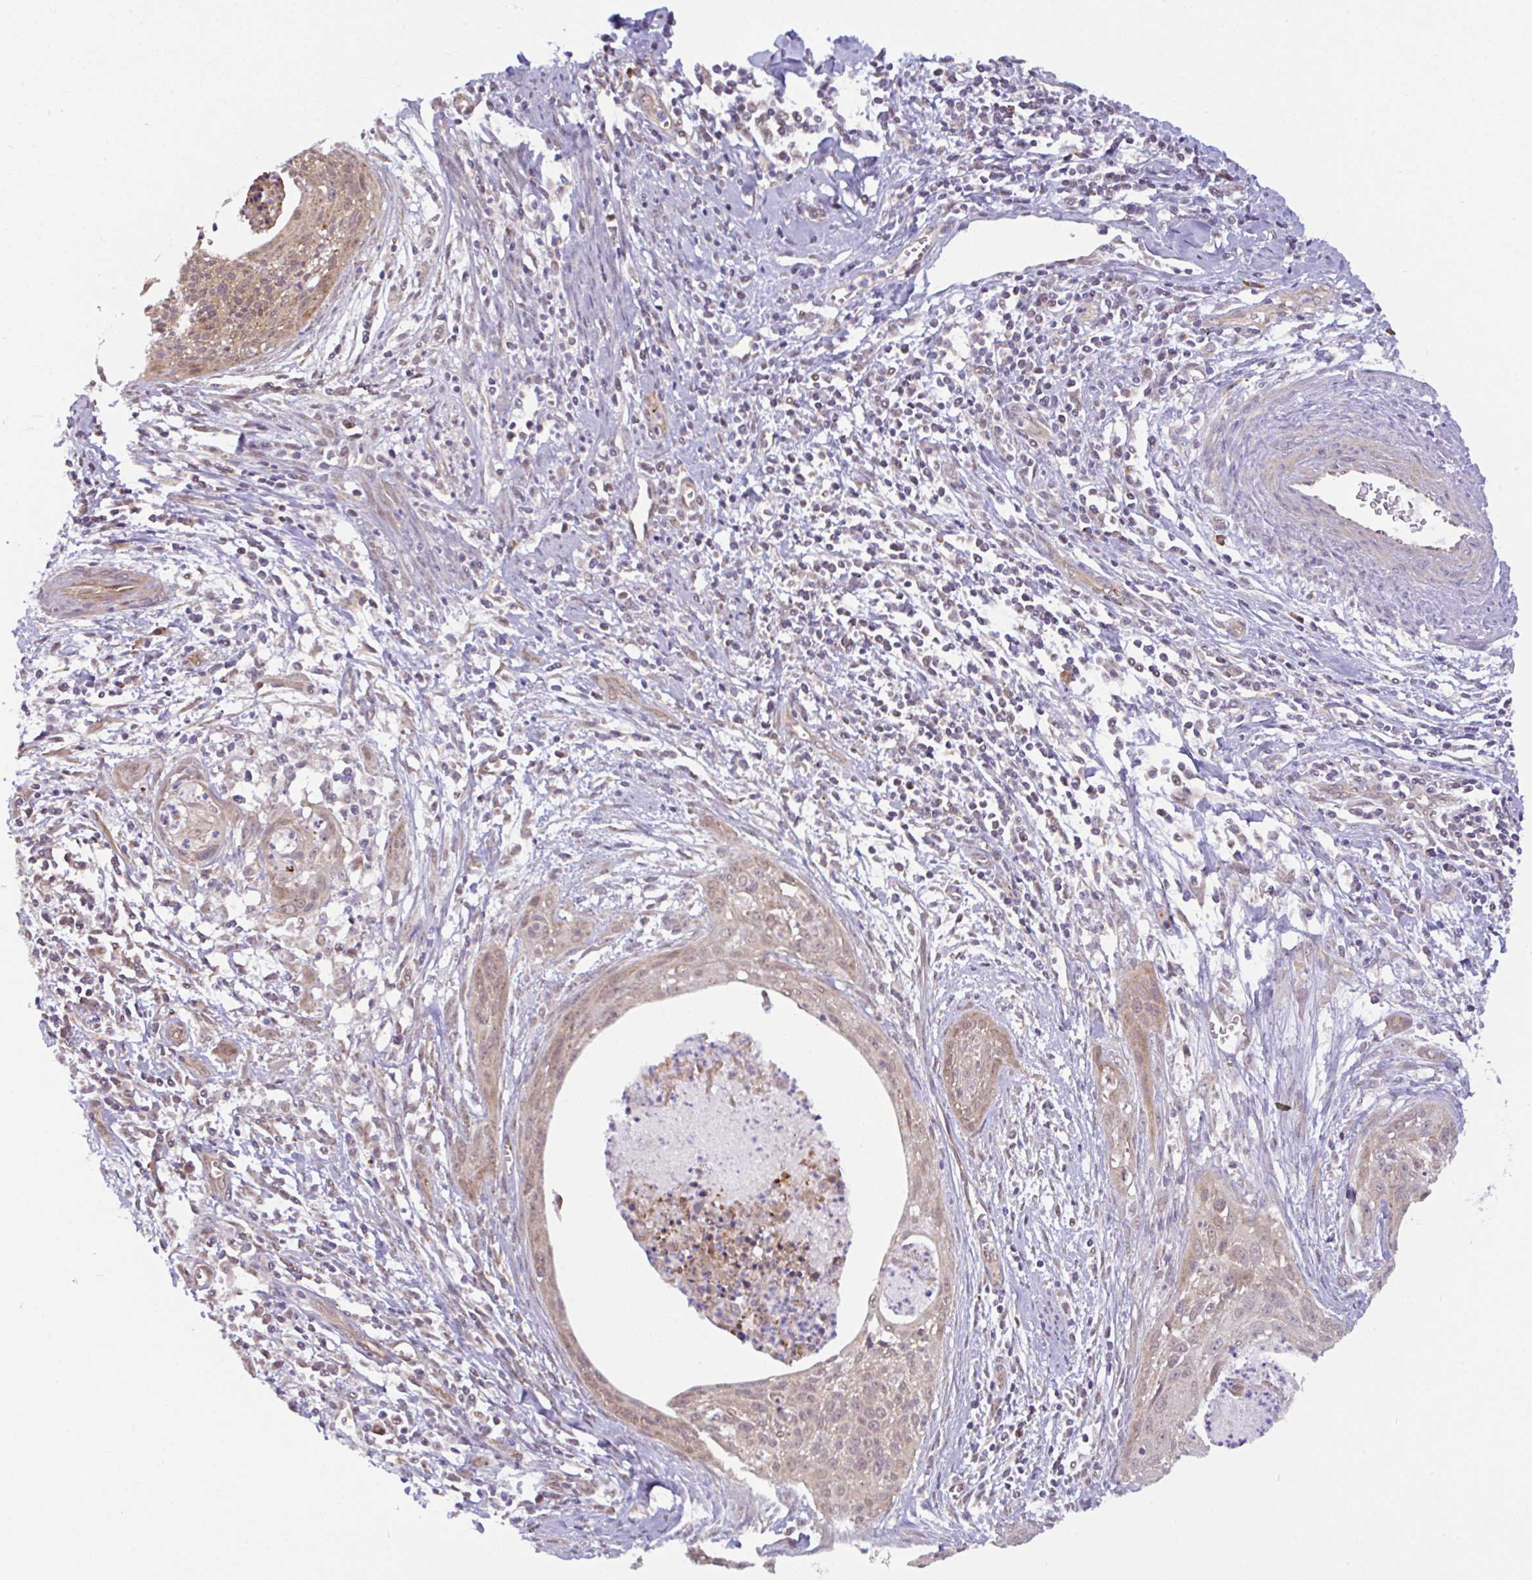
{"staining": {"intensity": "weak", "quantity": "25%-75%", "location": "nuclear"}, "tissue": "cervical cancer", "cell_type": "Tumor cells", "image_type": "cancer", "snomed": [{"axis": "morphology", "description": "Squamous cell carcinoma, NOS"}, {"axis": "topography", "description": "Cervix"}], "caption": "Immunohistochemistry of squamous cell carcinoma (cervical) reveals low levels of weak nuclear expression in about 25%-75% of tumor cells. The staining is performed using DAB brown chromogen to label protein expression. The nuclei are counter-stained blue using hematoxylin.", "gene": "DLEU7", "patient": {"sex": "female", "age": 55}}